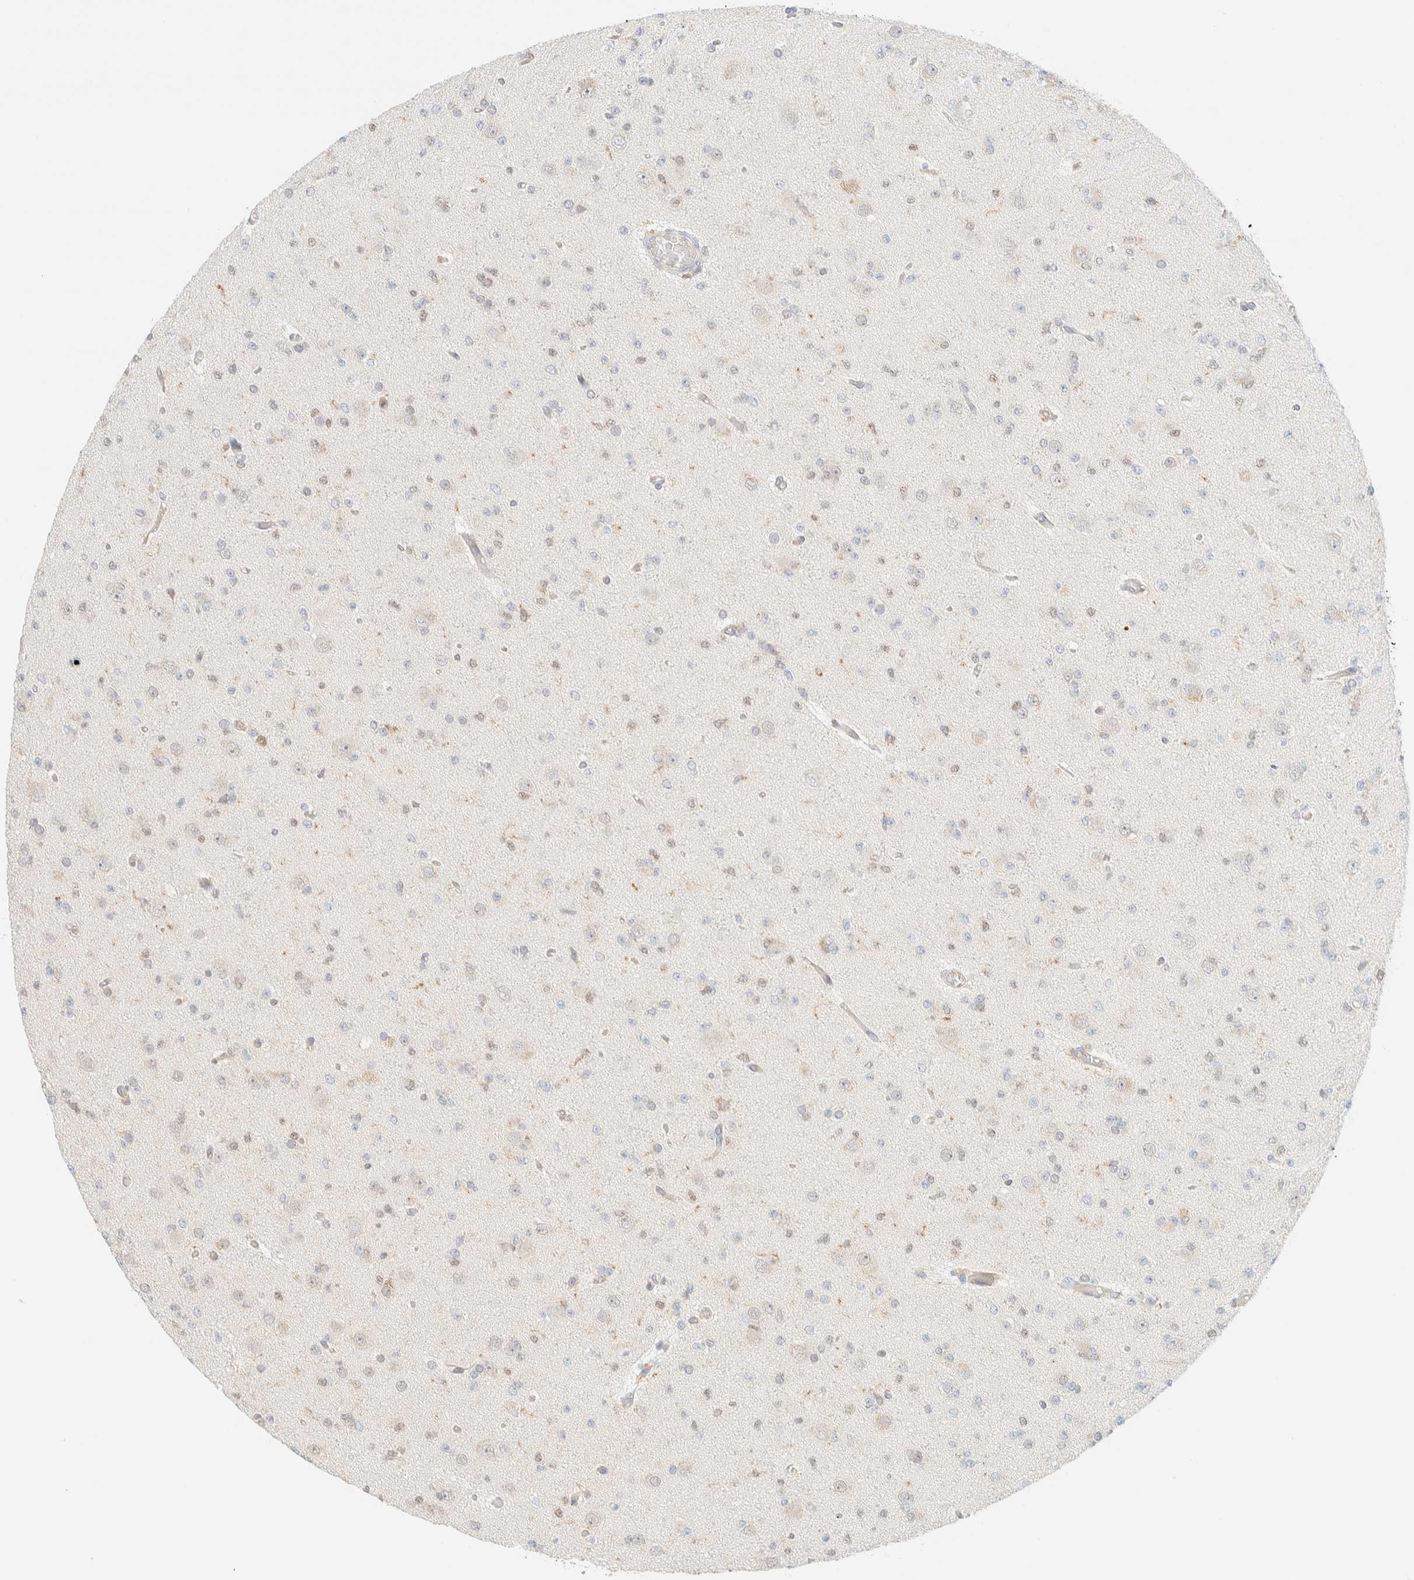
{"staining": {"intensity": "weak", "quantity": "<25%", "location": "cytoplasmic/membranous"}, "tissue": "glioma", "cell_type": "Tumor cells", "image_type": "cancer", "snomed": [{"axis": "morphology", "description": "Glioma, malignant, Low grade"}, {"axis": "topography", "description": "Brain"}], "caption": "Human glioma stained for a protein using immunohistochemistry reveals no positivity in tumor cells.", "gene": "TBC1D8B", "patient": {"sex": "female", "age": 22}}